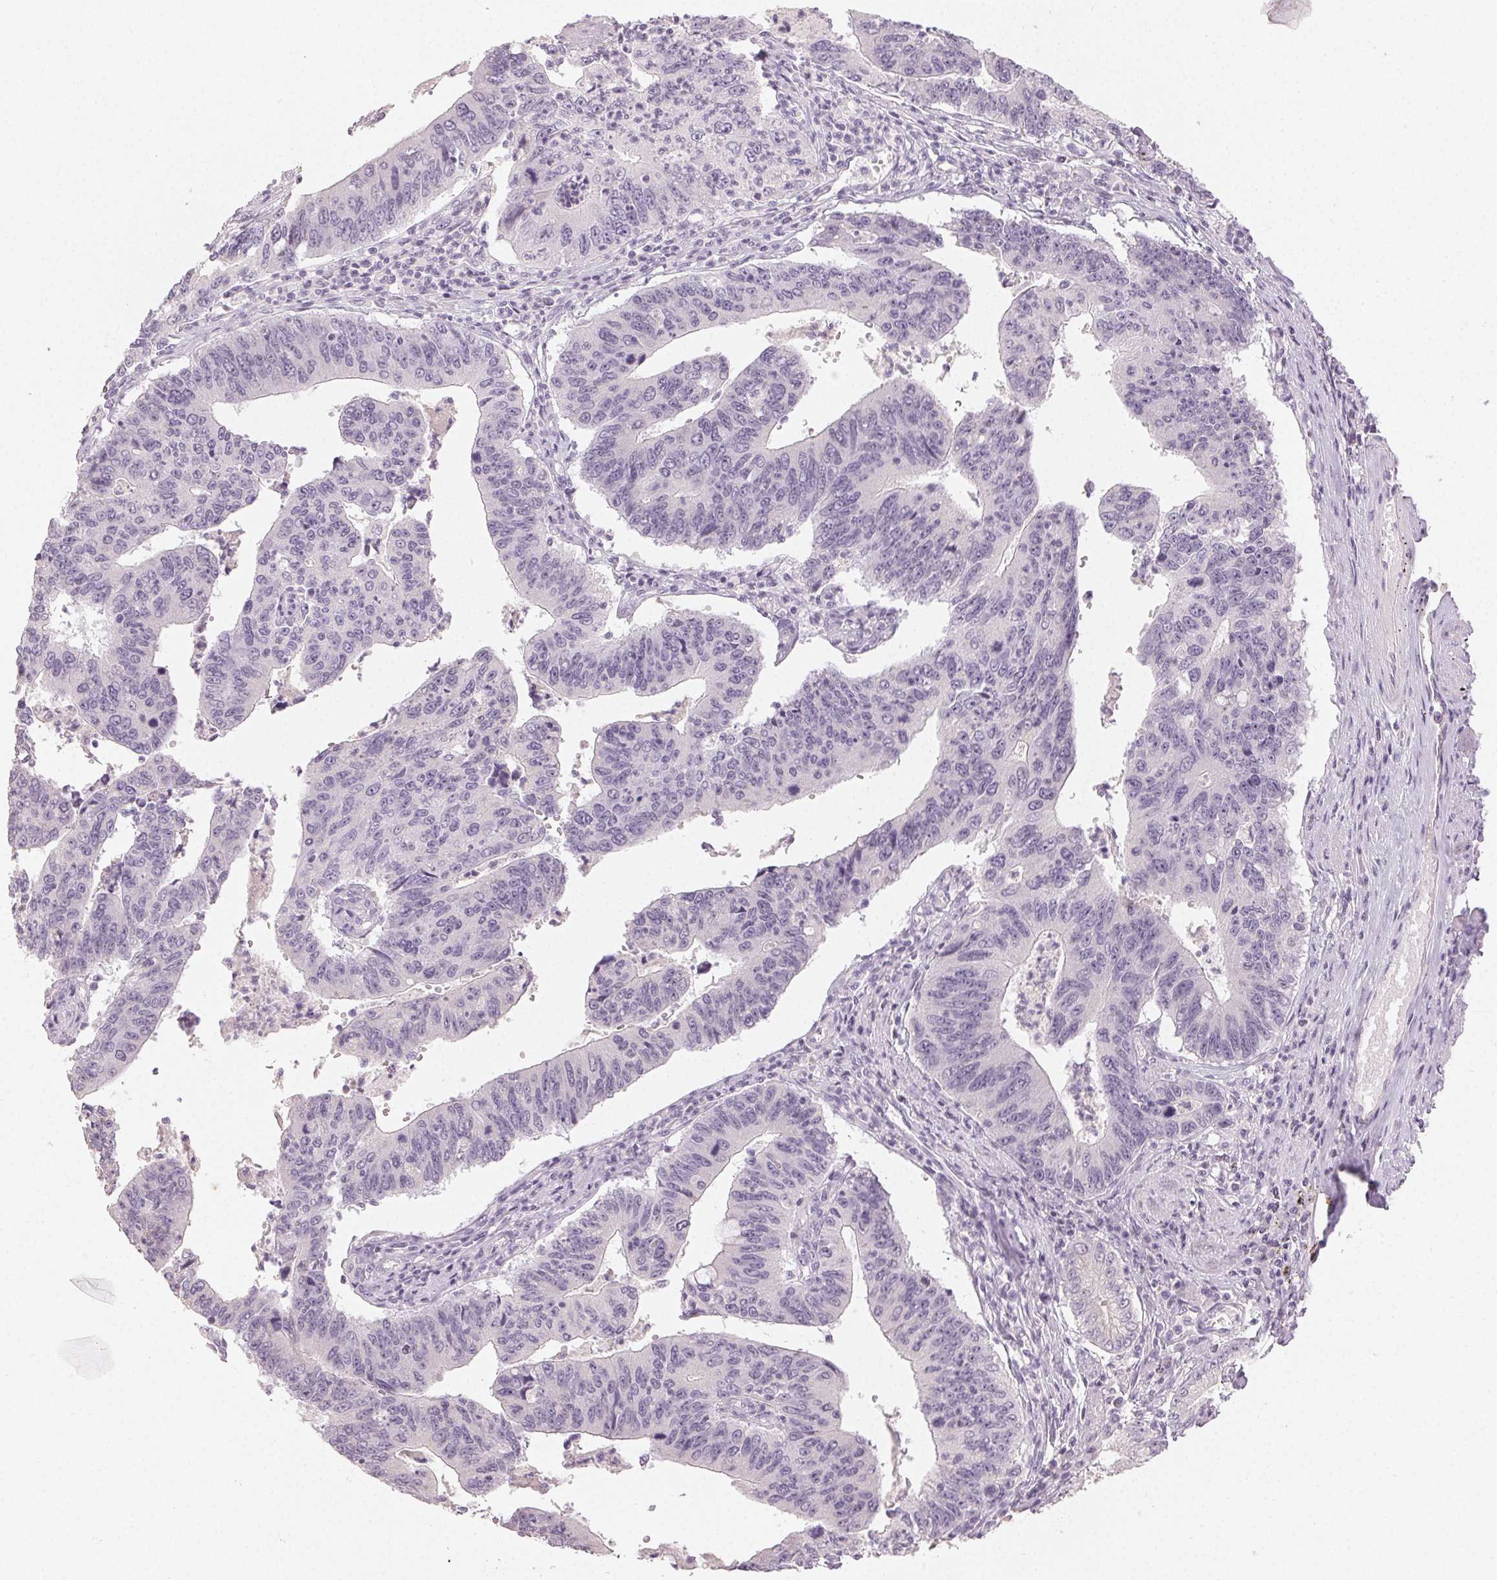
{"staining": {"intensity": "negative", "quantity": "none", "location": "none"}, "tissue": "stomach cancer", "cell_type": "Tumor cells", "image_type": "cancer", "snomed": [{"axis": "morphology", "description": "Adenocarcinoma, NOS"}, {"axis": "topography", "description": "Stomach"}], "caption": "Immunohistochemical staining of human stomach cancer exhibits no significant staining in tumor cells.", "gene": "LVRN", "patient": {"sex": "male", "age": 59}}